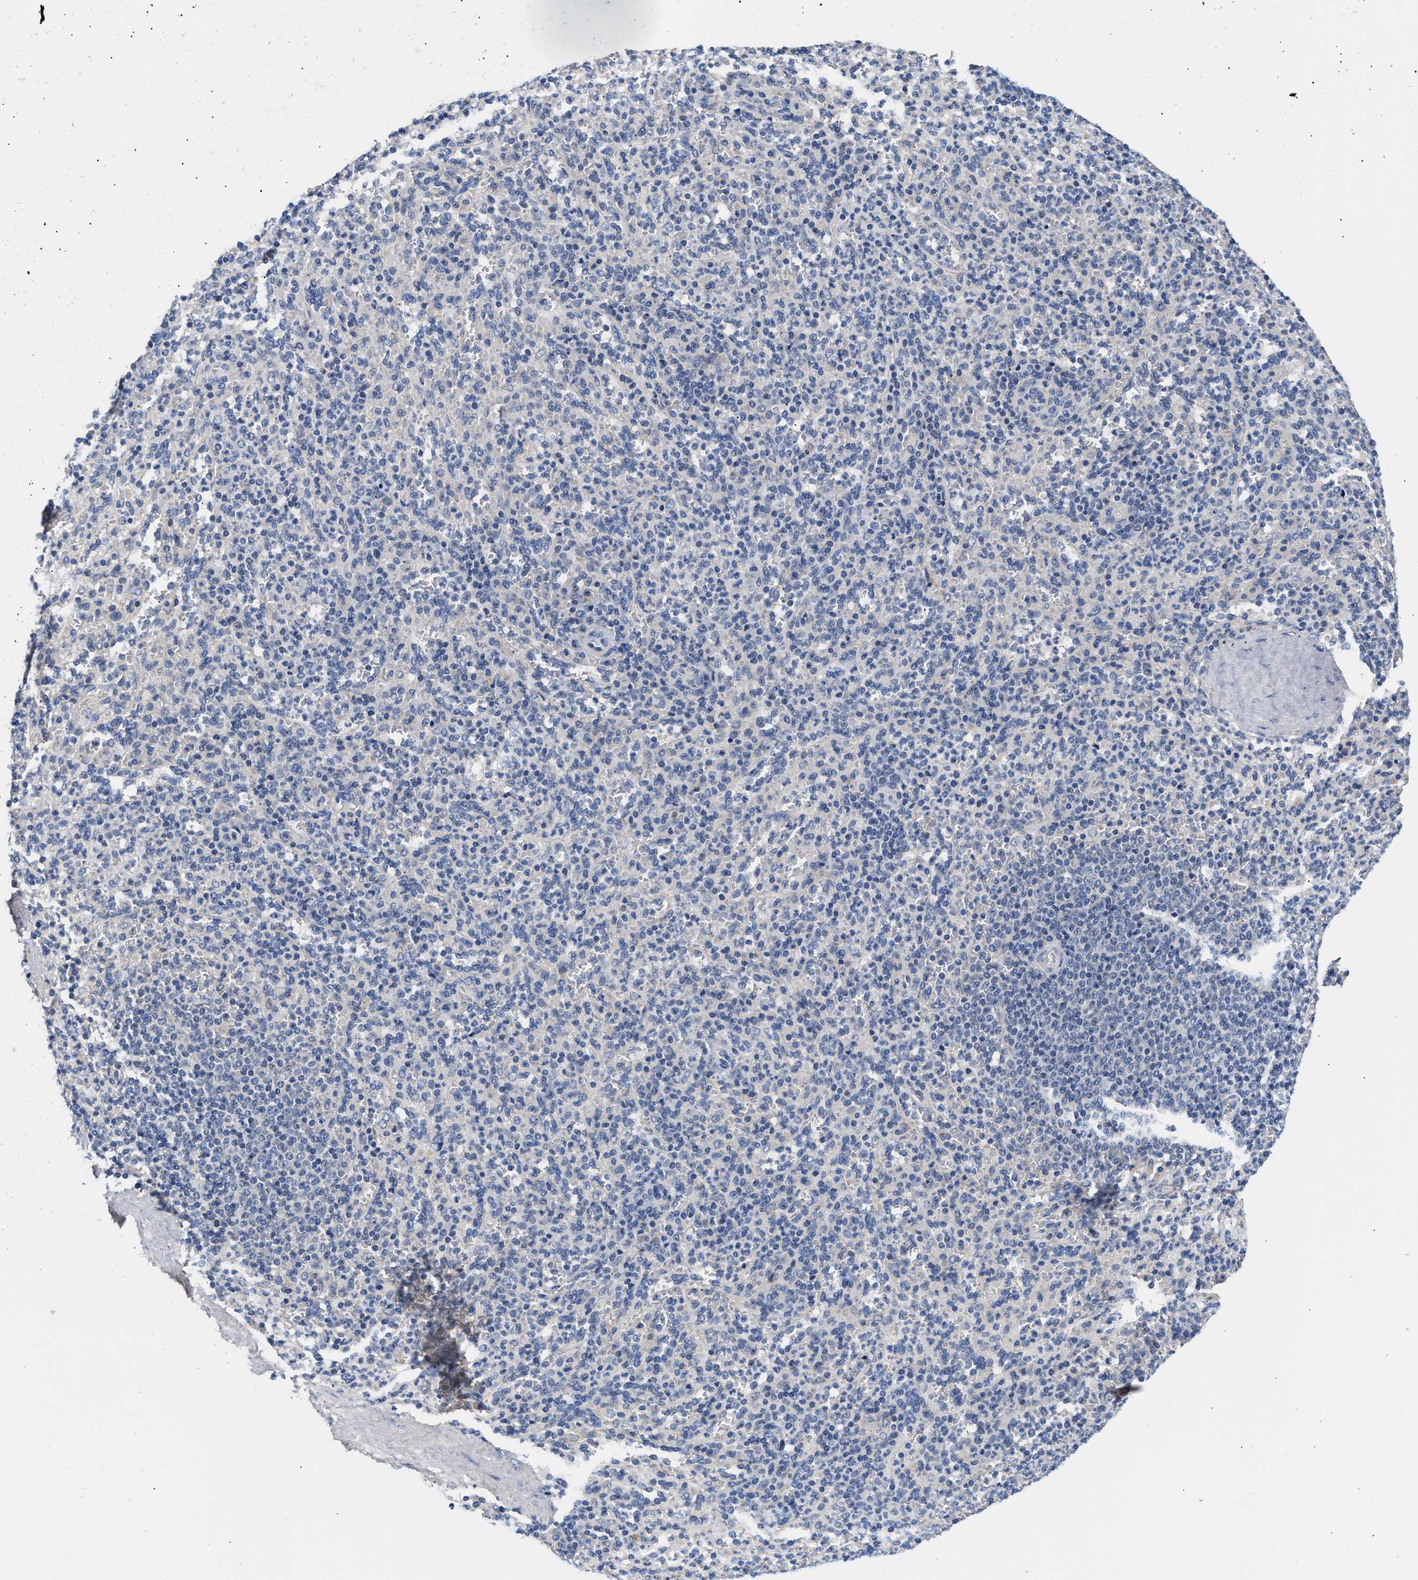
{"staining": {"intensity": "negative", "quantity": "none", "location": "none"}, "tissue": "spleen", "cell_type": "Cells in red pulp", "image_type": "normal", "snomed": [{"axis": "morphology", "description": "Normal tissue, NOS"}, {"axis": "topography", "description": "Spleen"}], "caption": "A high-resolution histopathology image shows immunohistochemistry (IHC) staining of benign spleen, which demonstrates no significant positivity in cells in red pulp.", "gene": "ACTL7B", "patient": {"sex": "male", "age": 36}}